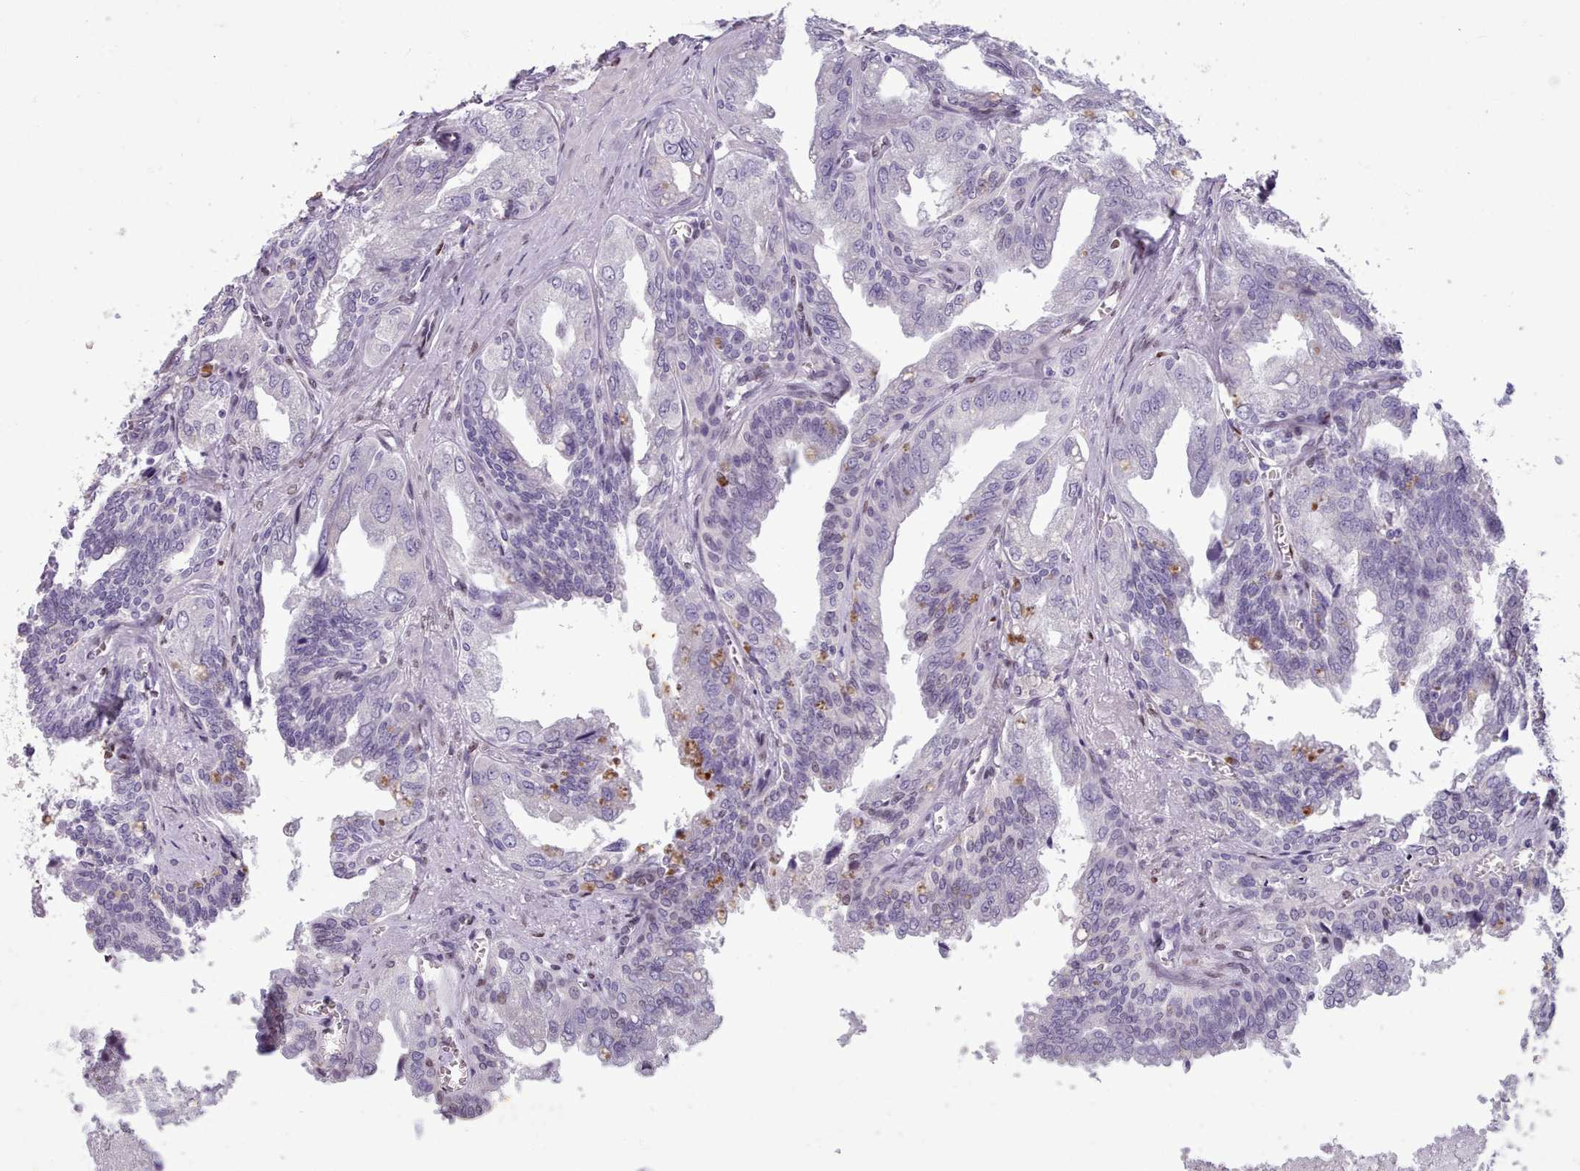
{"staining": {"intensity": "negative", "quantity": "none", "location": "none"}, "tissue": "seminal vesicle", "cell_type": "Glandular cells", "image_type": "normal", "snomed": [{"axis": "morphology", "description": "Normal tissue, NOS"}, {"axis": "topography", "description": "Seminal veicle"}], "caption": "The histopathology image shows no significant positivity in glandular cells of seminal vesicle.", "gene": "KCNT2", "patient": {"sex": "male", "age": 67}}